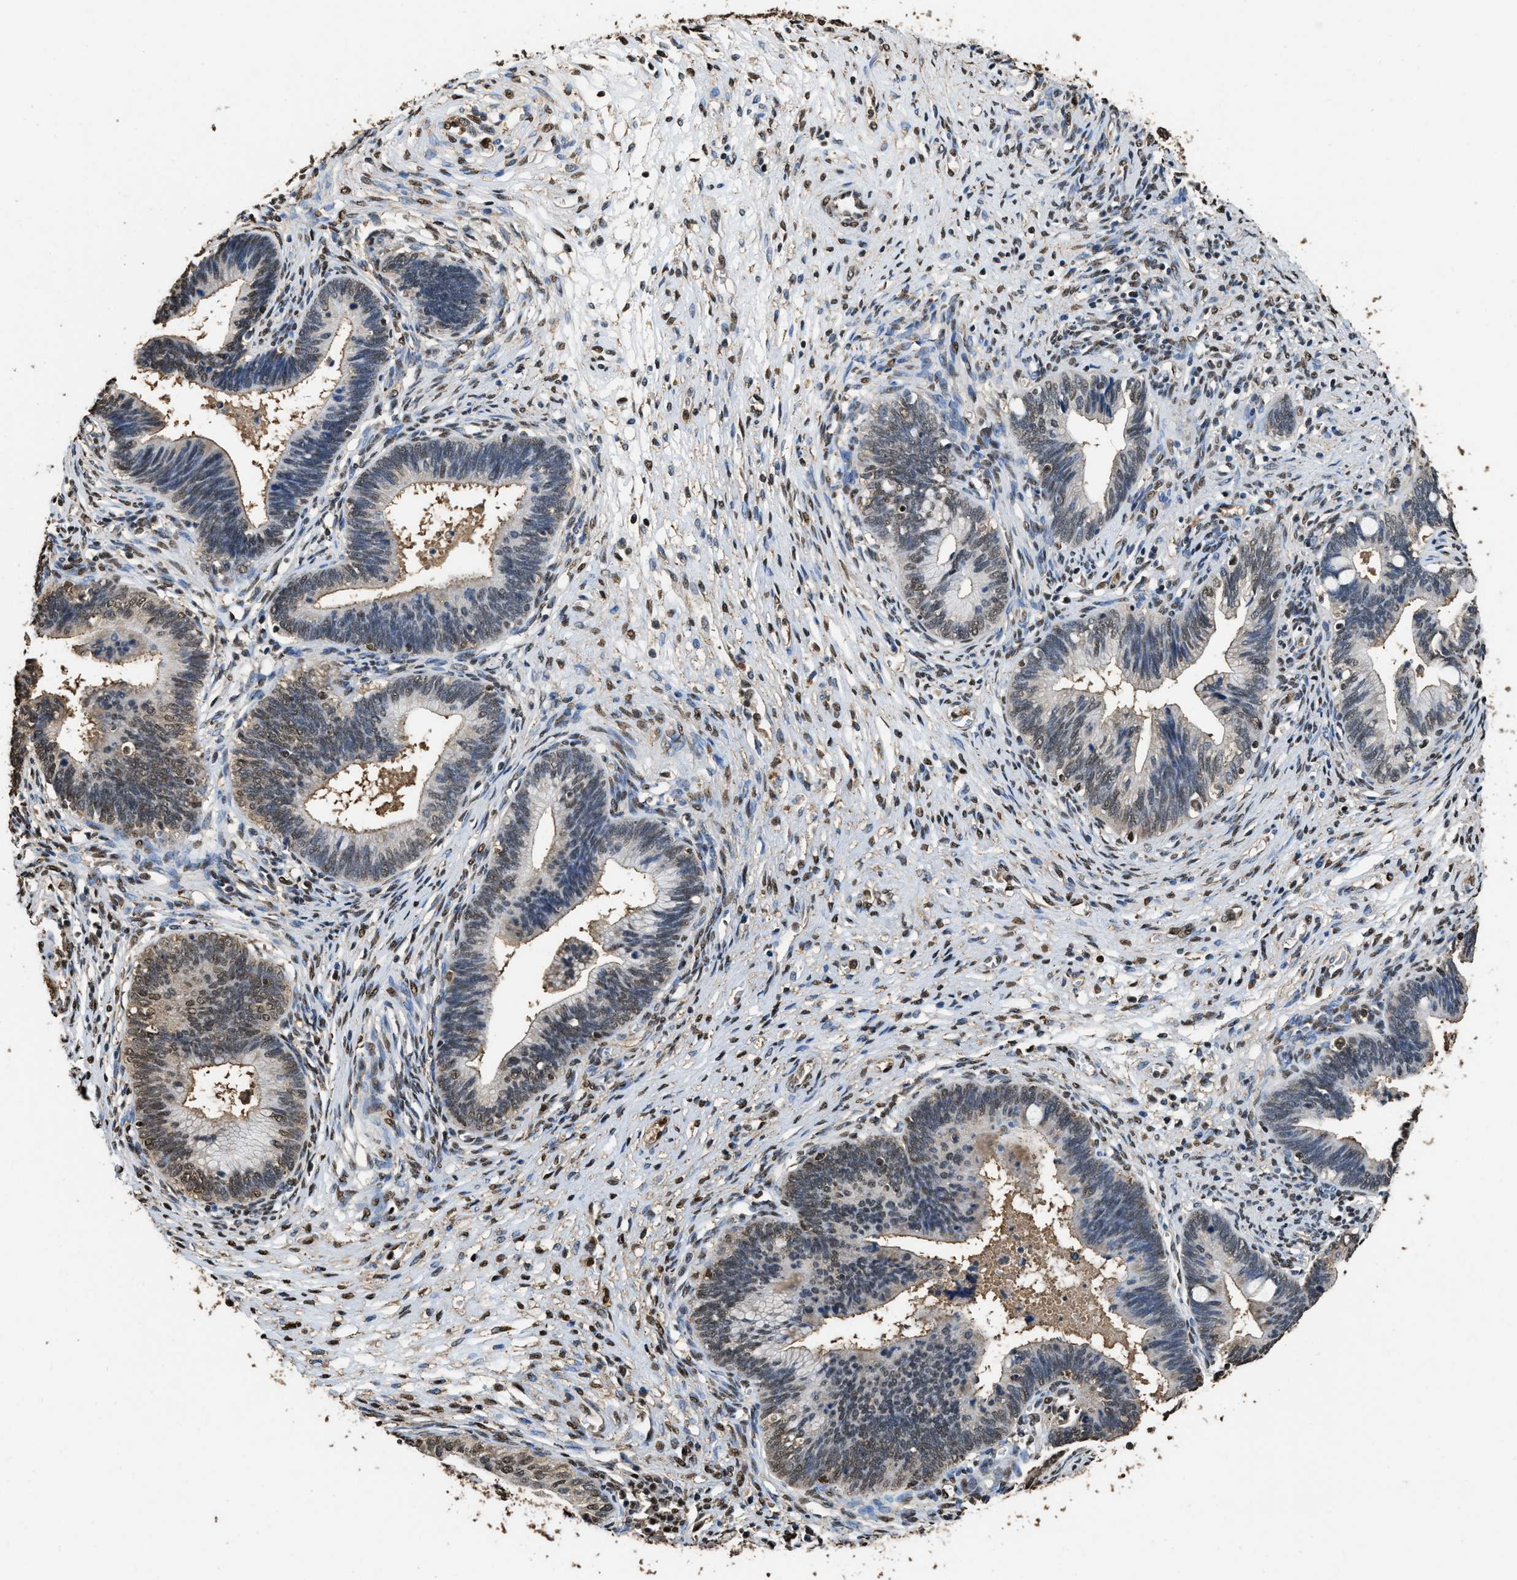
{"staining": {"intensity": "weak", "quantity": "25%-75%", "location": "cytoplasmic/membranous,nuclear"}, "tissue": "cervical cancer", "cell_type": "Tumor cells", "image_type": "cancer", "snomed": [{"axis": "morphology", "description": "Adenocarcinoma, NOS"}, {"axis": "topography", "description": "Cervix"}], "caption": "Protein expression analysis of adenocarcinoma (cervical) reveals weak cytoplasmic/membranous and nuclear staining in about 25%-75% of tumor cells. Using DAB (brown) and hematoxylin (blue) stains, captured at high magnification using brightfield microscopy.", "gene": "GAPDH", "patient": {"sex": "female", "age": 44}}